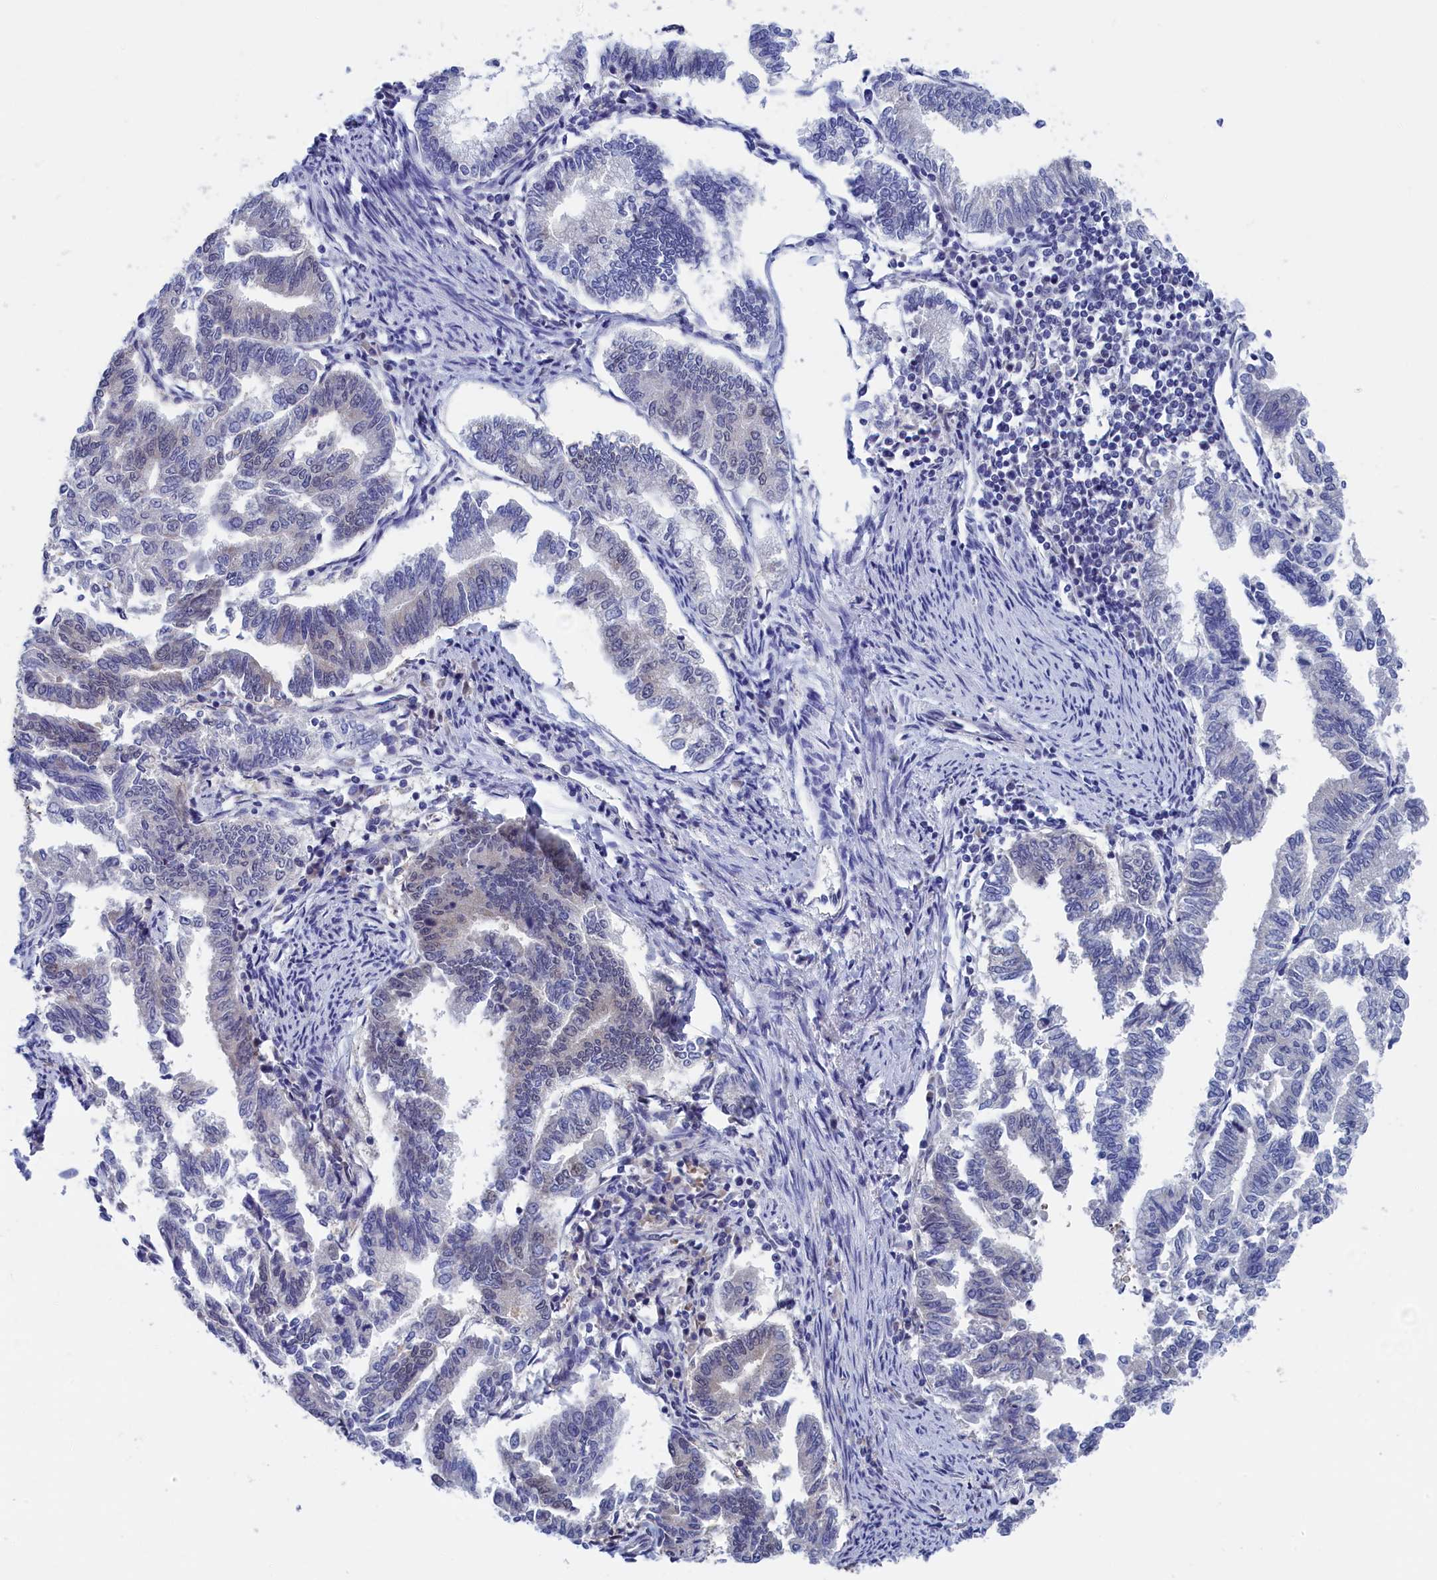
{"staining": {"intensity": "negative", "quantity": "none", "location": "none"}, "tissue": "endometrial cancer", "cell_type": "Tumor cells", "image_type": "cancer", "snomed": [{"axis": "morphology", "description": "Adenocarcinoma, NOS"}, {"axis": "topography", "description": "Endometrium"}], "caption": "The histopathology image shows no significant staining in tumor cells of endometrial adenocarcinoma.", "gene": "PGP", "patient": {"sex": "female", "age": 79}}